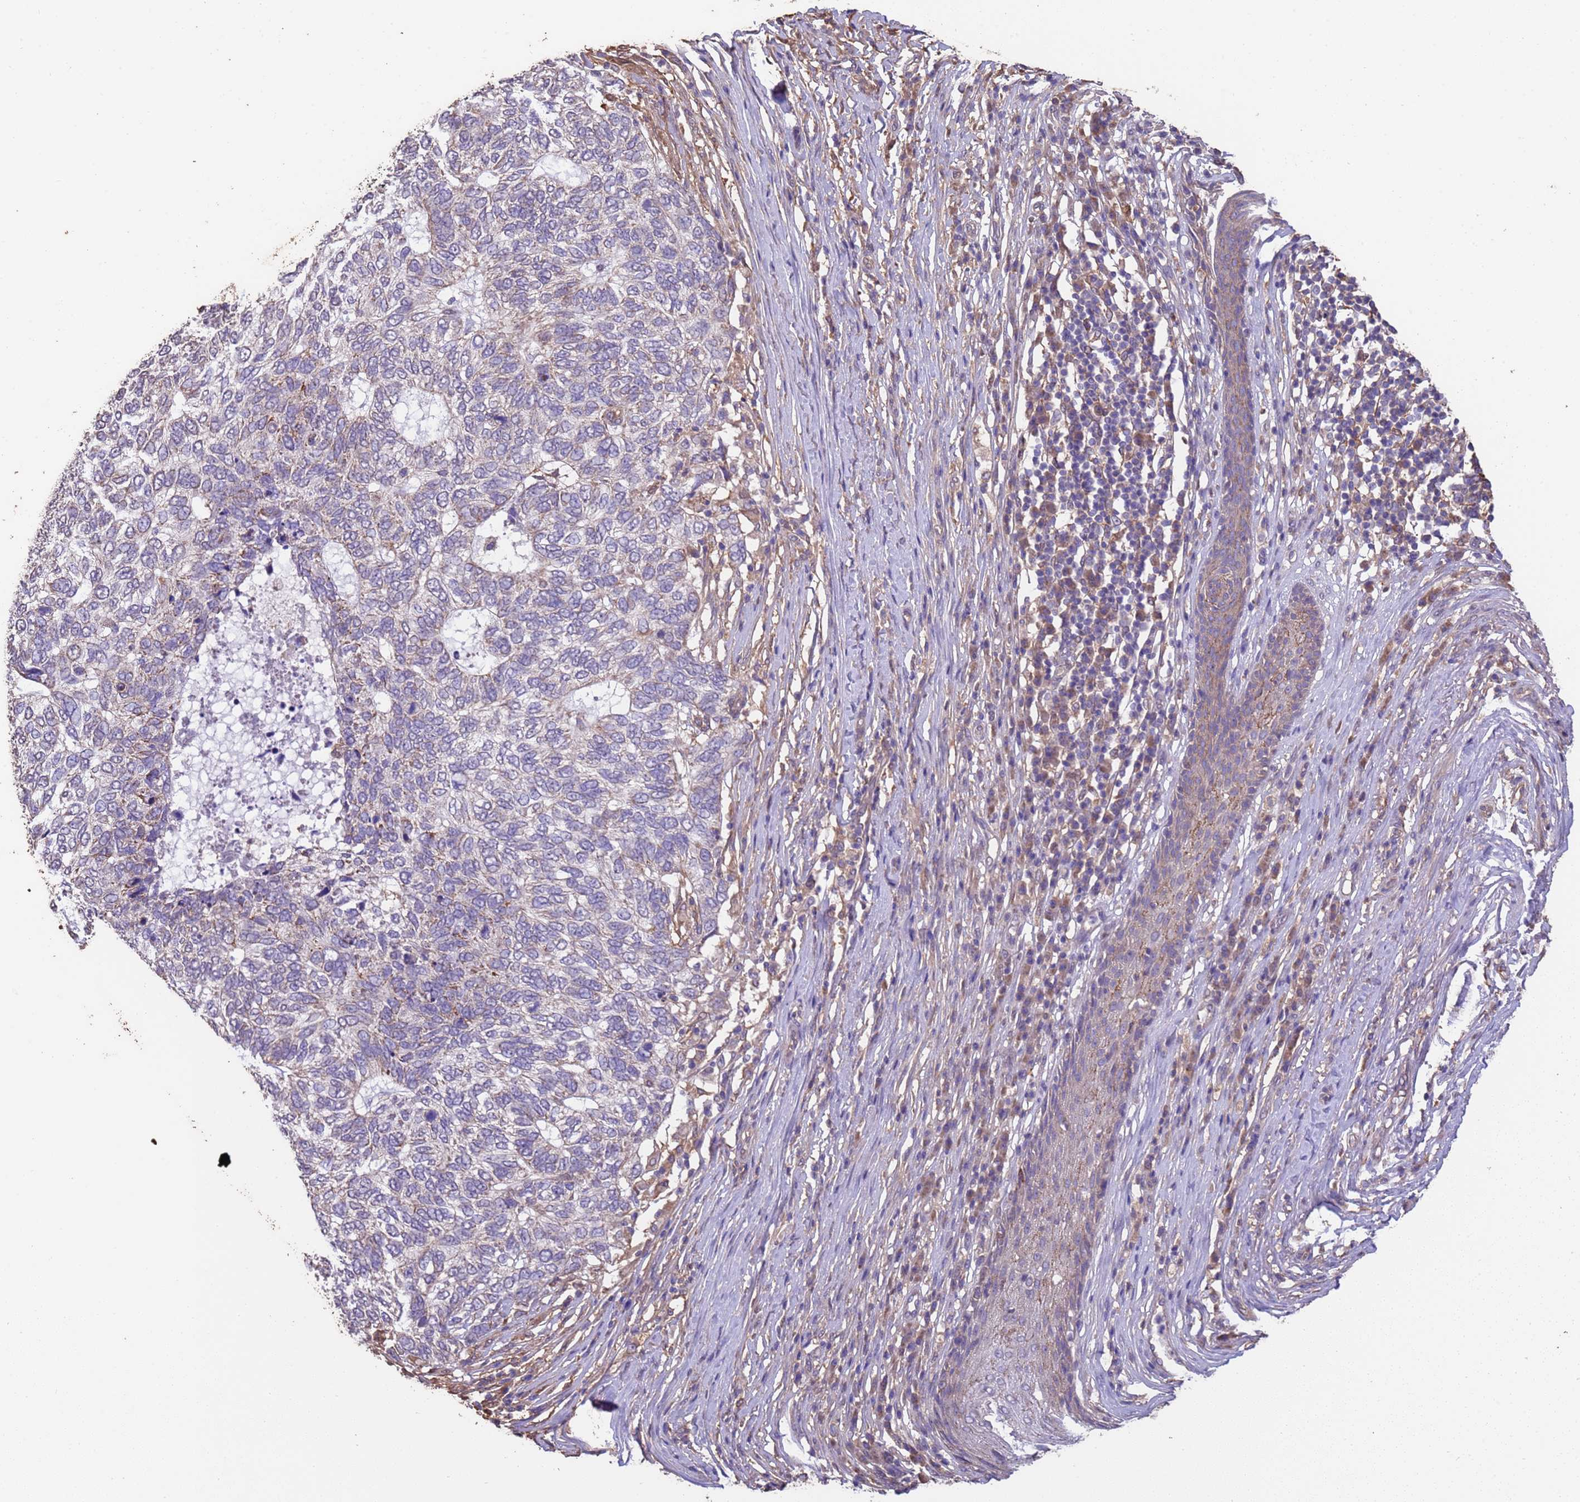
{"staining": {"intensity": "negative", "quantity": "none", "location": "none"}, "tissue": "skin cancer", "cell_type": "Tumor cells", "image_type": "cancer", "snomed": [{"axis": "morphology", "description": "Basal cell carcinoma"}, {"axis": "topography", "description": "Skin"}], "caption": "Immunohistochemistry (IHC) micrograph of human skin basal cell carcinoma stained for a protein (brown), which reveals no staining in tumor cells.", "gene": "NPHP1", "patient": {"sex": "female", "age": 65}}